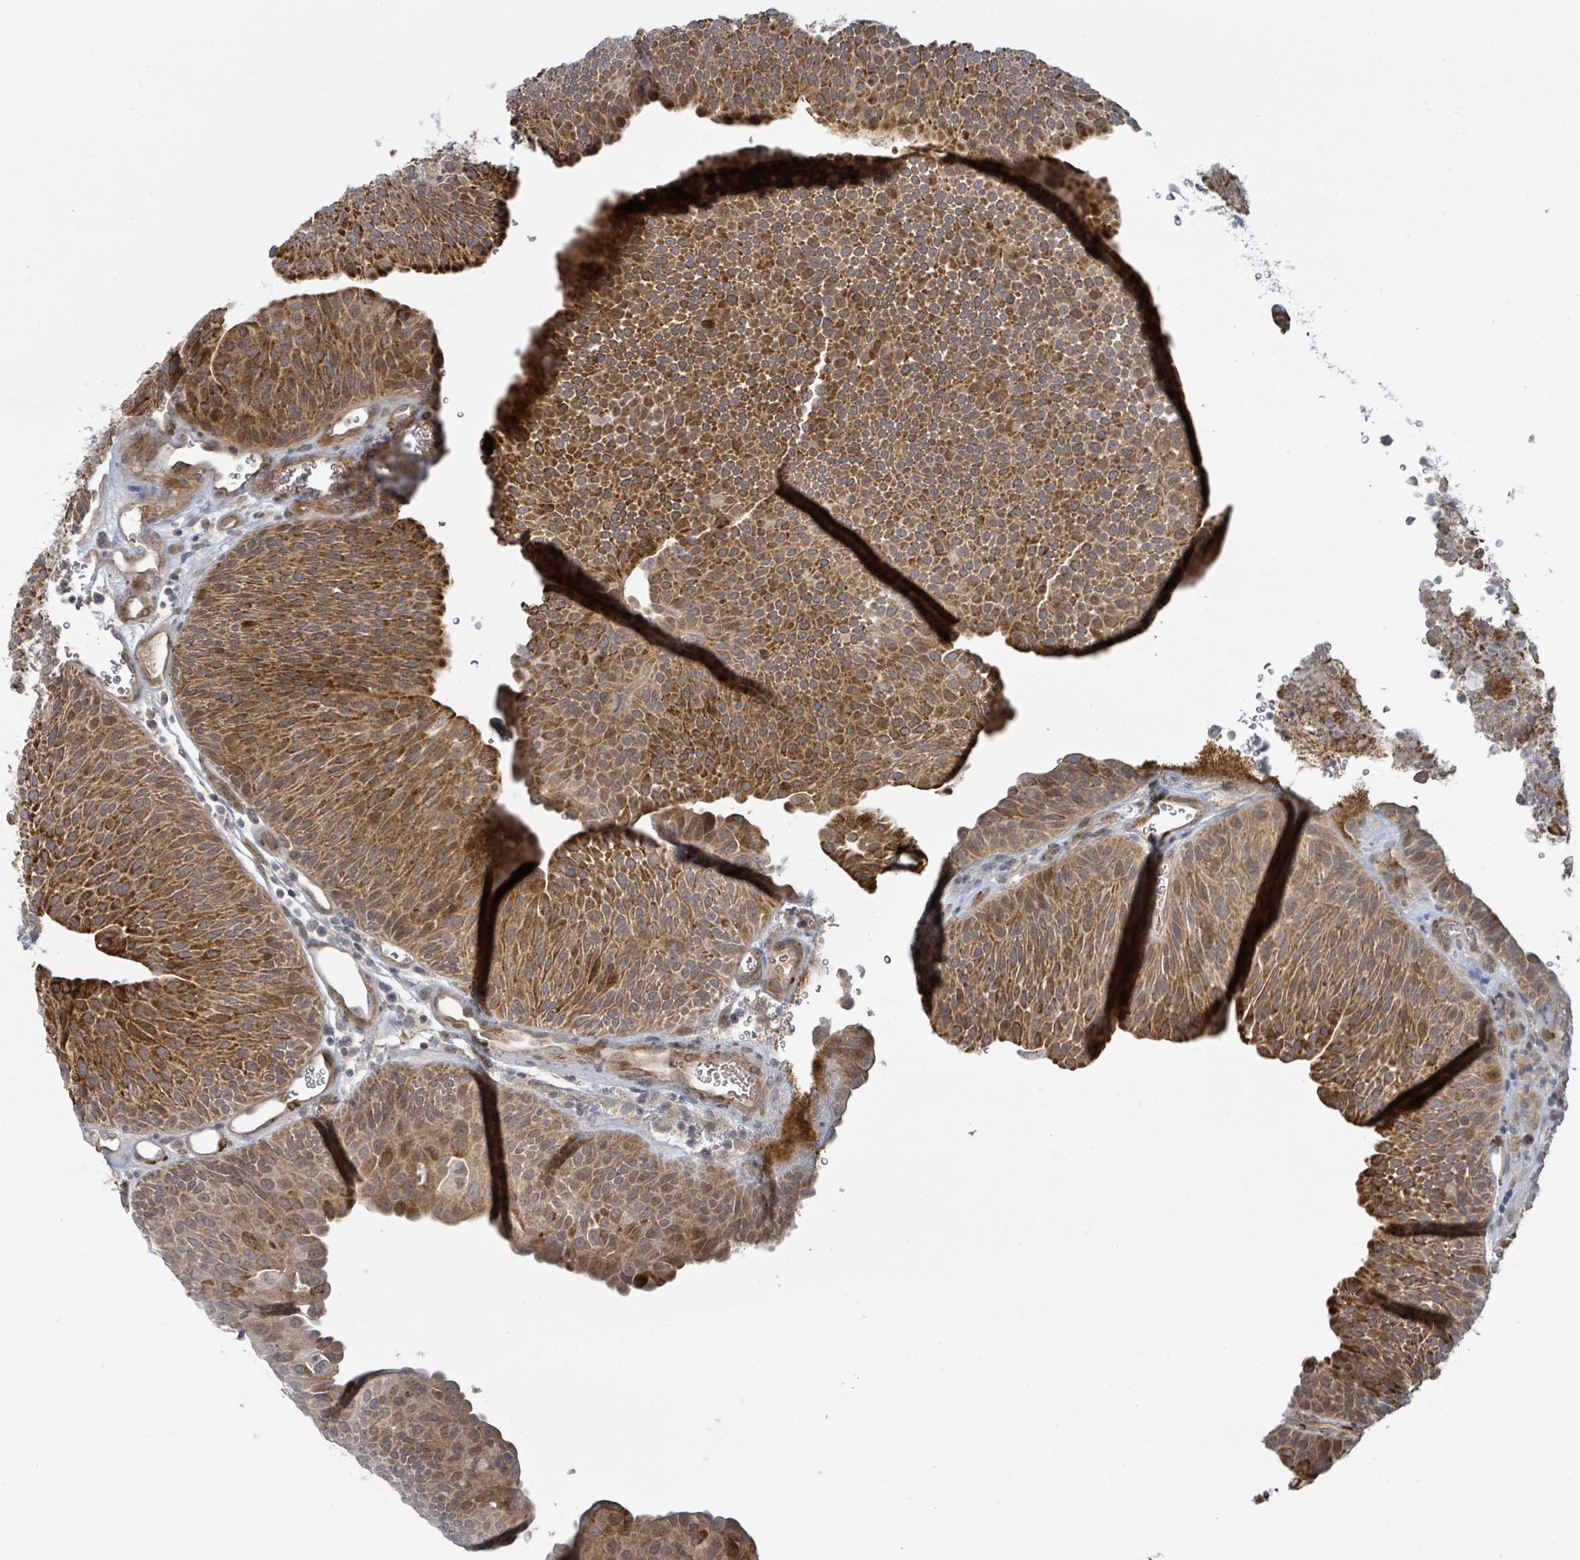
{"staining": {"intensity": "moderate", "quantity": "25%-75%", "location": "cytoplasmic/membranous"}, "tissue": "urothelial cancer", "cell_type": "Tumor cells", "image_type": "cancer", "snomed": [{"axis": "morphology", "description": "Urothelial carcinoma, NOS"}, {"axis": "topography", "description": "Urinary bladder"}], "caption": "Protein analysis of transitional cell carcinoma tissue shows moderate cytoplasmic/membranous expression in approximately 25%-75% of tumor cells.", "gene": "COL5A3", "patient": {"sex": "male", "age": 67}}